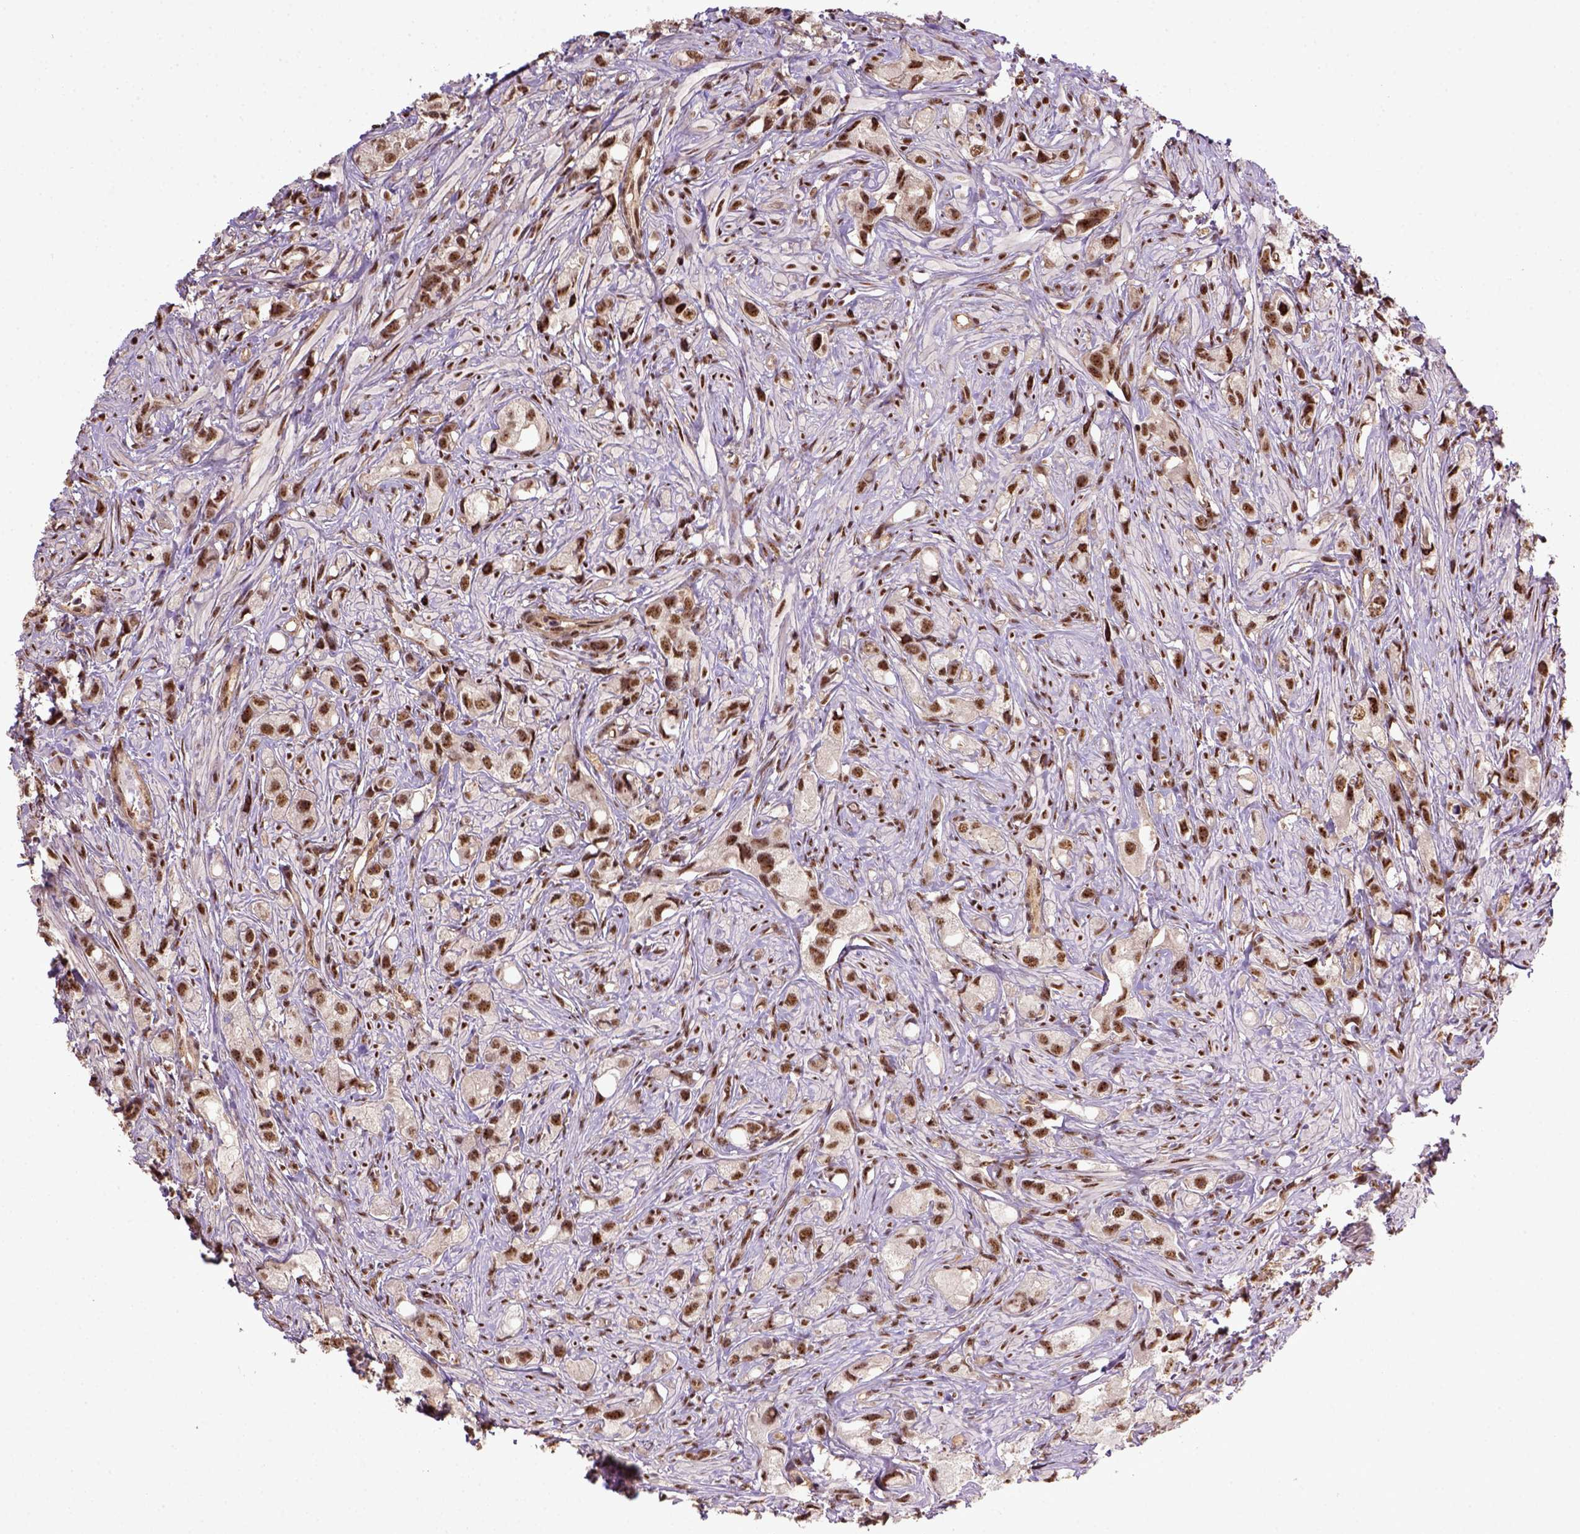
{"staining": {"intensity": "moderate", "quantity": ">75%", "location": "nuclear"}, "tissue": "prostate cancer", "cell_type": "Tumor cells", "image_type": "cancer", "snomed": [{"axis": "morphology", "description": "Adenocarcinoma, High grade"}, {"axis": "topography", "description": "Prostate"}], "caption": "Immunohistochemistry (IHC) of human adenocarcinoma (high-grade) (prostate) displays medium levels of moderate nuclear positivity in about >75% of tumor cells. The staining was performed using DAB to visualize the protein expression in brown, while the nuclei were stained in blue with hematoxylin (Magnification: 20x).", "gene": "PPIG", "patient": {"sex": "male", "age": 75}}